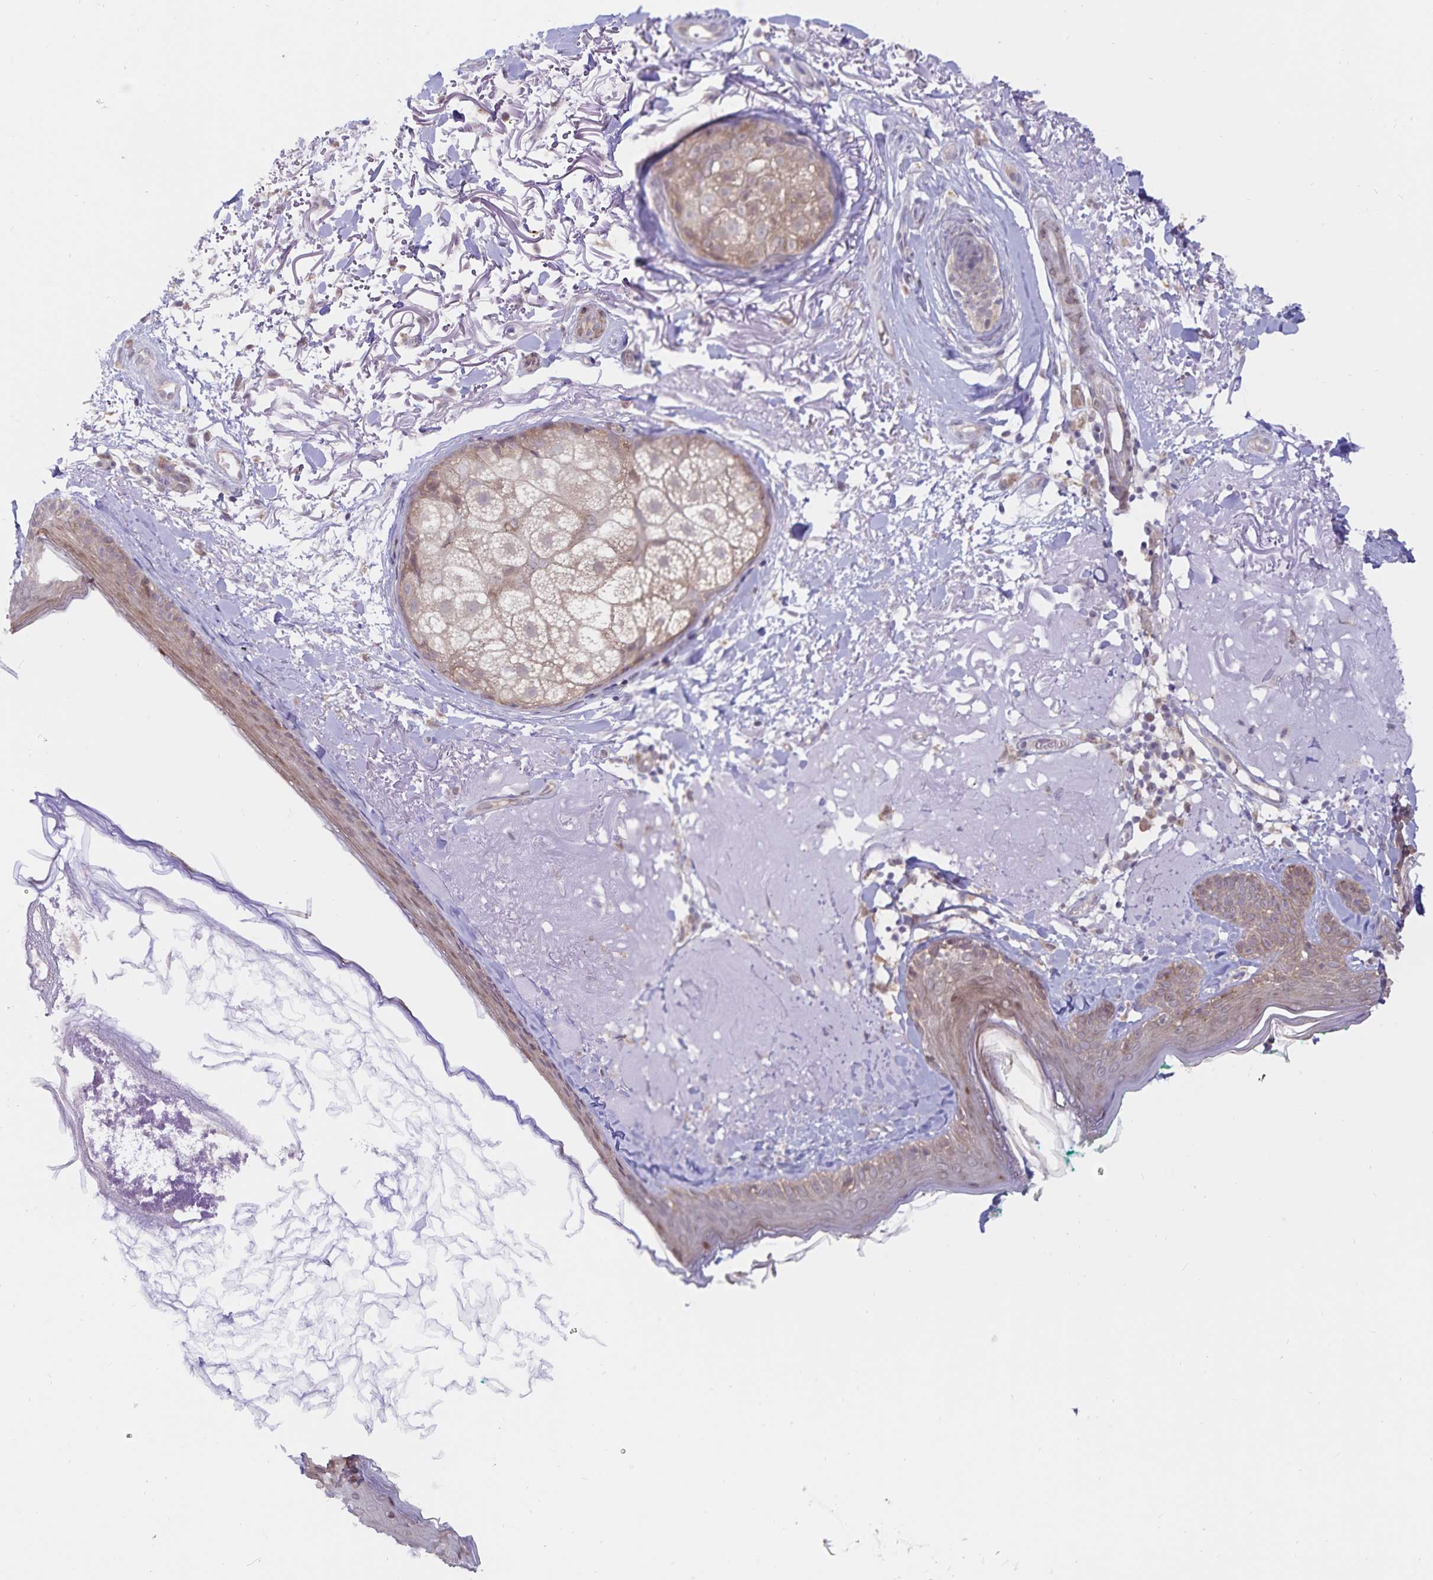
{"staining": {"intensity": "negative", "quantity": "none", "location": "none"}, "tissue": "skin", "cell_type": "Fibroblasts", "image_type": "normal", "snomed": [{"axis": "morphology", "description": "Normal tissue, NOS"}, {"axis": "topography", "description": "Skin"}], "caption": "DAB immunohistochemical staining of unremarkable human skin exhibits no significant positivity in fibroblasts.", "gene": "ATP2A2", "patient": {"sex": "male", "age": 73}}